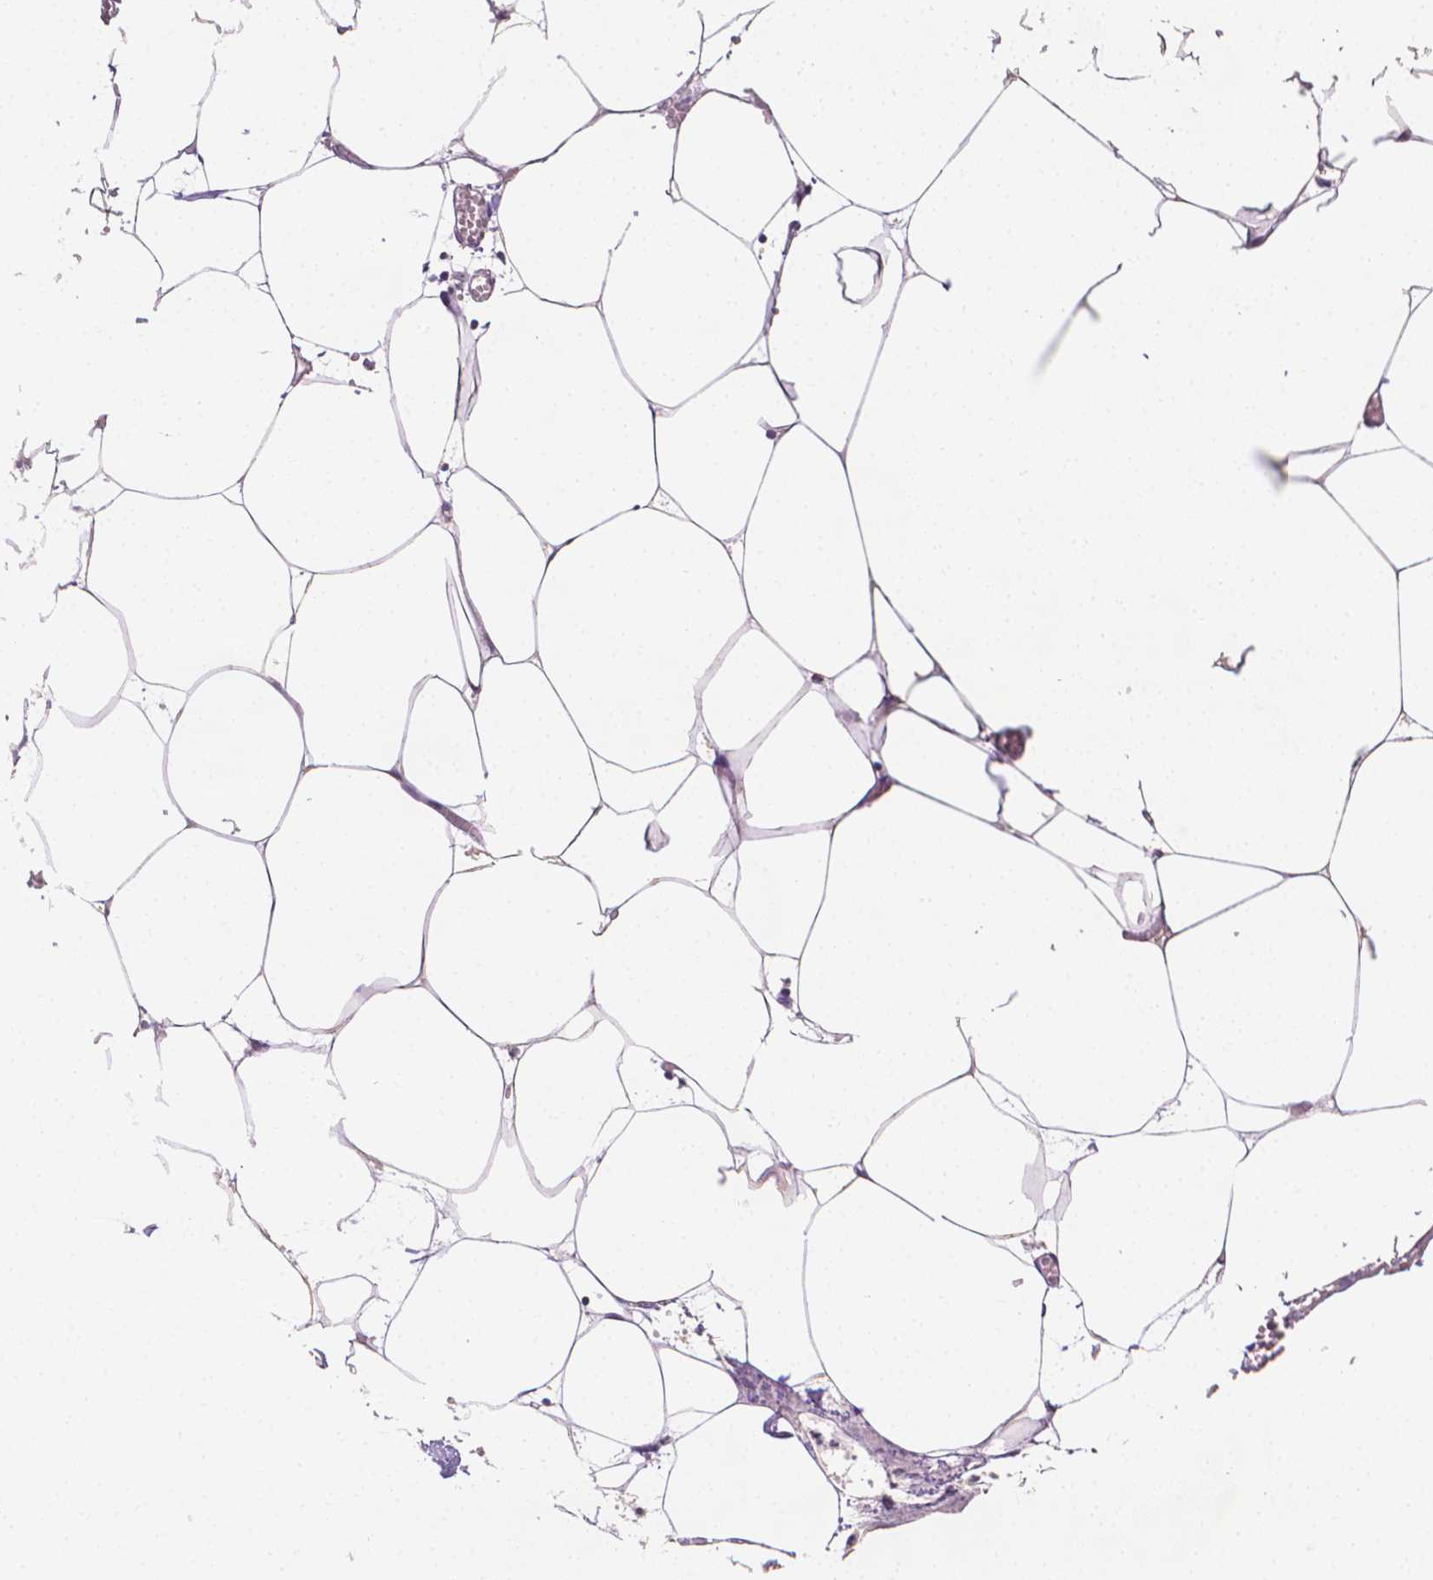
{"staining": {"intensity": "moderate", "quantity": "<25%", "location": "cytoplasmic/membranous"}, "tissue": "adipose tissue", "cell_type": "Adipocytes", "image_type": "normal", "snomed": [{"axis": "morphology", "description": "Normal tissue, NOS"}, {"axis": "topography", "description": "Adipose tissue"}, {"axis": "topography", "description": "Pancreas"}, {"axis": "topography", "description": "Peripheral nerve tissue"}], "caption": "Brown immunohistochemical staining in benign human adipose tissue demonstrates moderate cytoplasmic/membranous positivity in about <25% of adipocytes.", "gene": "FASN", "patient": {"sex": "female", "age": 58}}